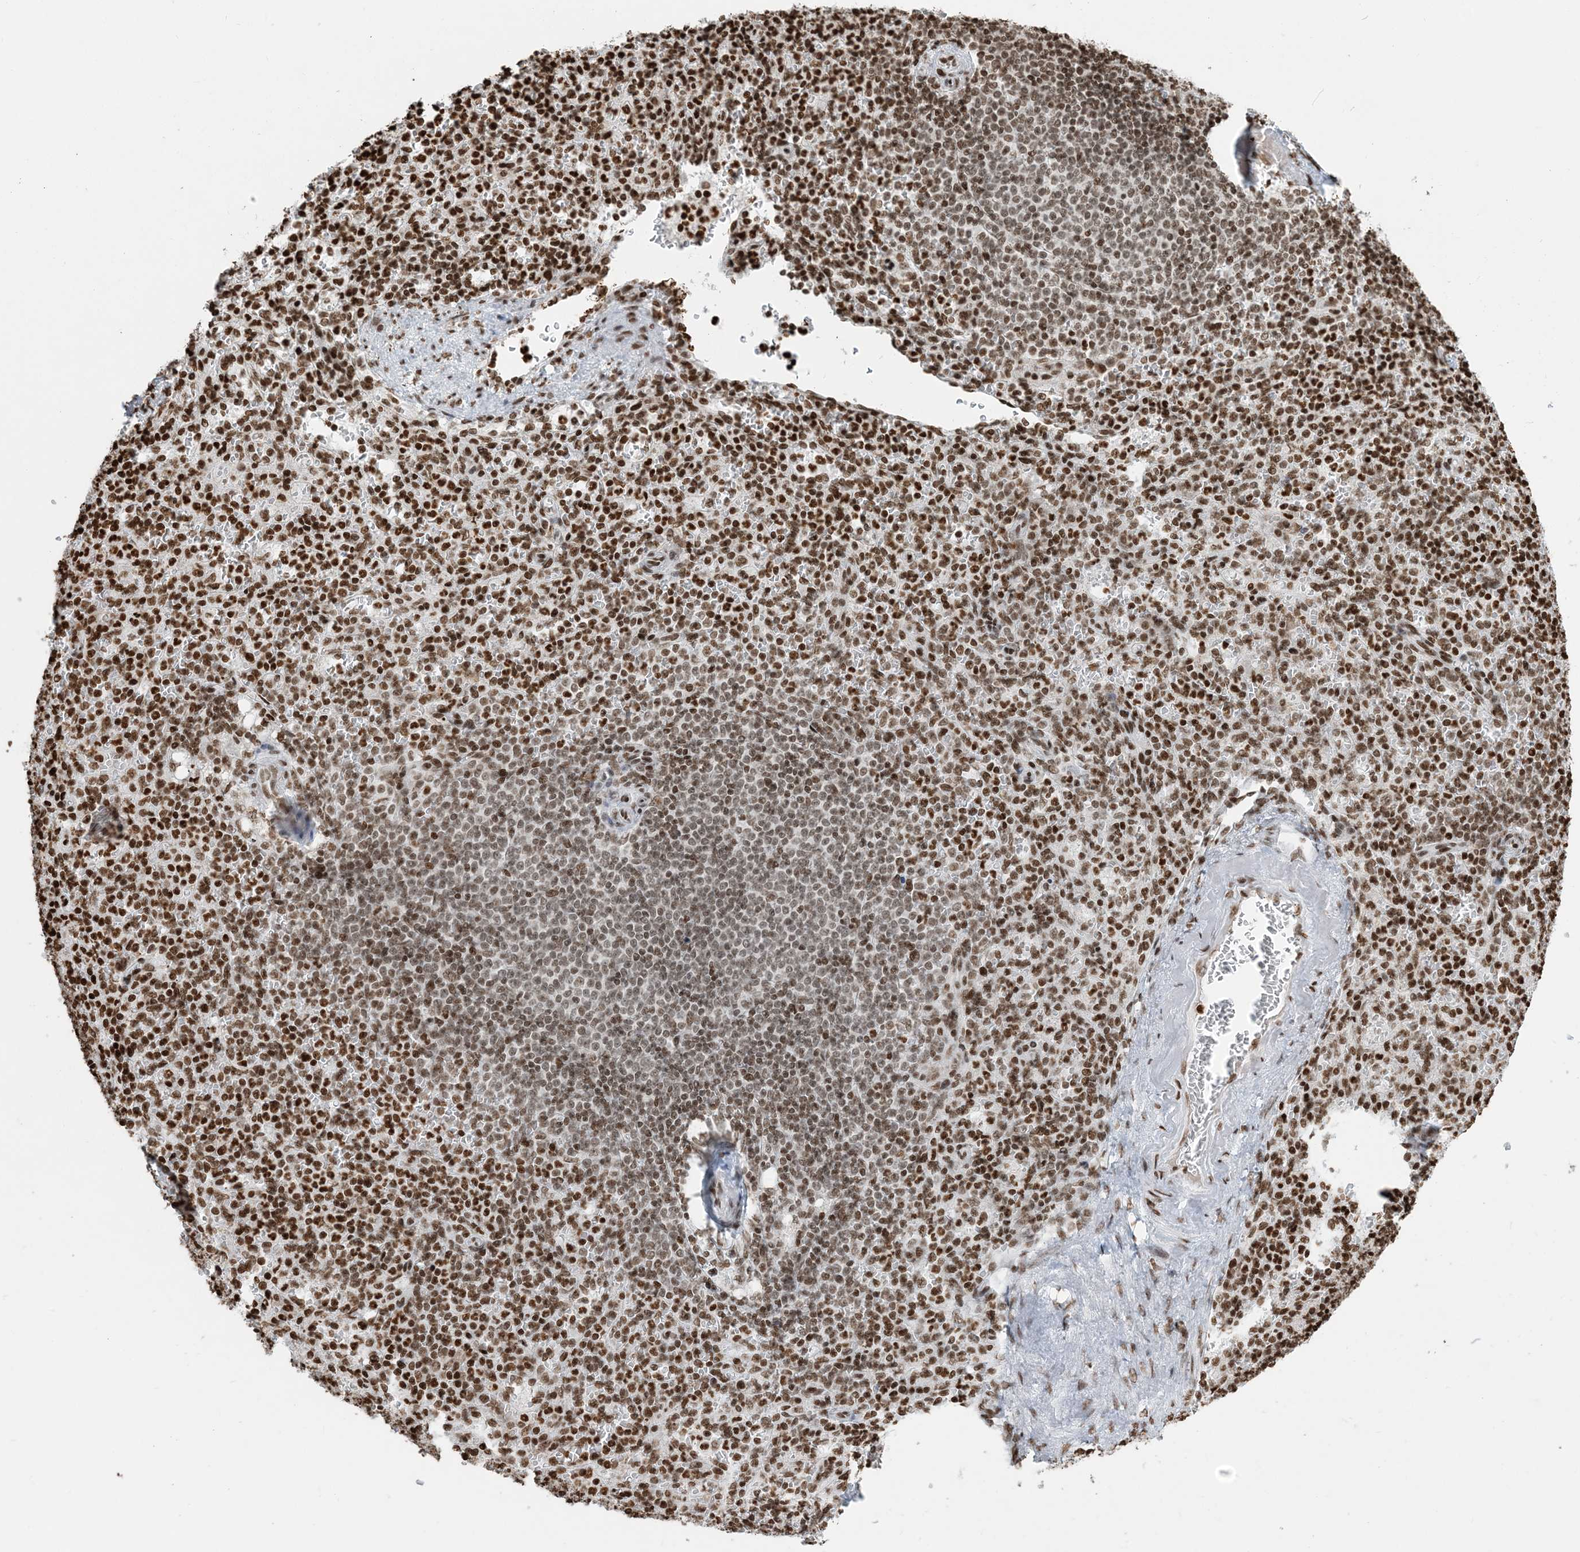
{"staining": {"intensity": "strong", "quantity": ">75%", "location": "nuclear"}, "tissue": "spleen", "cell_type": "Cells in red pulp", "image_type": "normal", "snomed": [{"axis": "morphology", "description": "Normal tissue, NOS"}, {"axis": "topography", "description": "Spleen"}], "caption": "A photomicrograph showing strong nuclear expression in about >75% of cells in red pulp in normal spleen, as visualized by brown immunohistochemical staining.", "gene": "H3", "patient": {"sex": "female", "age": 74}}